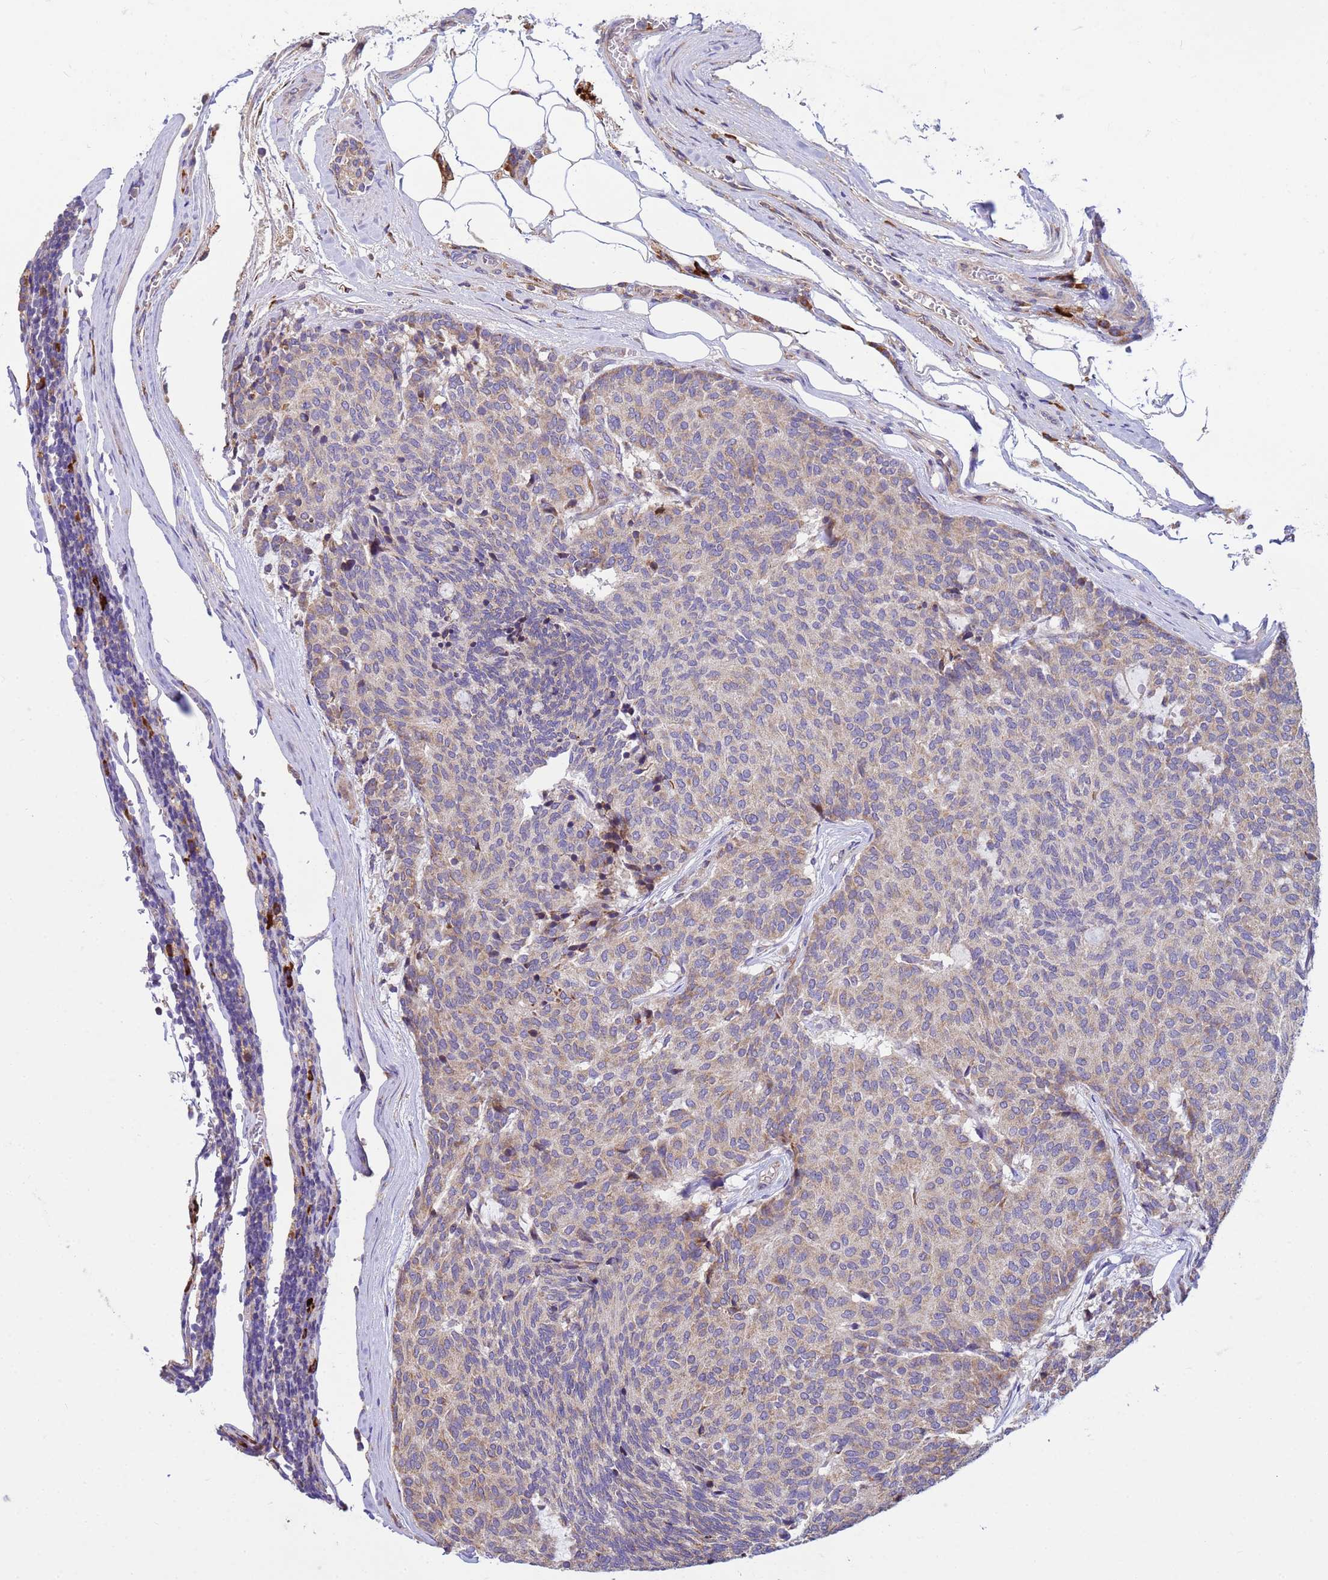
{"staining": {"intensity": "weak", "quantity": "25%-75%", "location": "cytoplasmic/membranous"}, "tissue": "carcinoid", "cell_type": "Tumor cells", "image_type": "cancer", "snomed": [{"axis": "morphology", "description": "Carcinoid, malignant, NOS"}, {"axis": "topography", "description": "Pancreas"}], "caption": "Immunohistochemical staining of human carcinoid shows low levels of weak cytoplasmic/membranous expression in about 25%-75% of tumor cells.", "gene": "THAP5", "patient": {"sex": "female", "age": 54}}